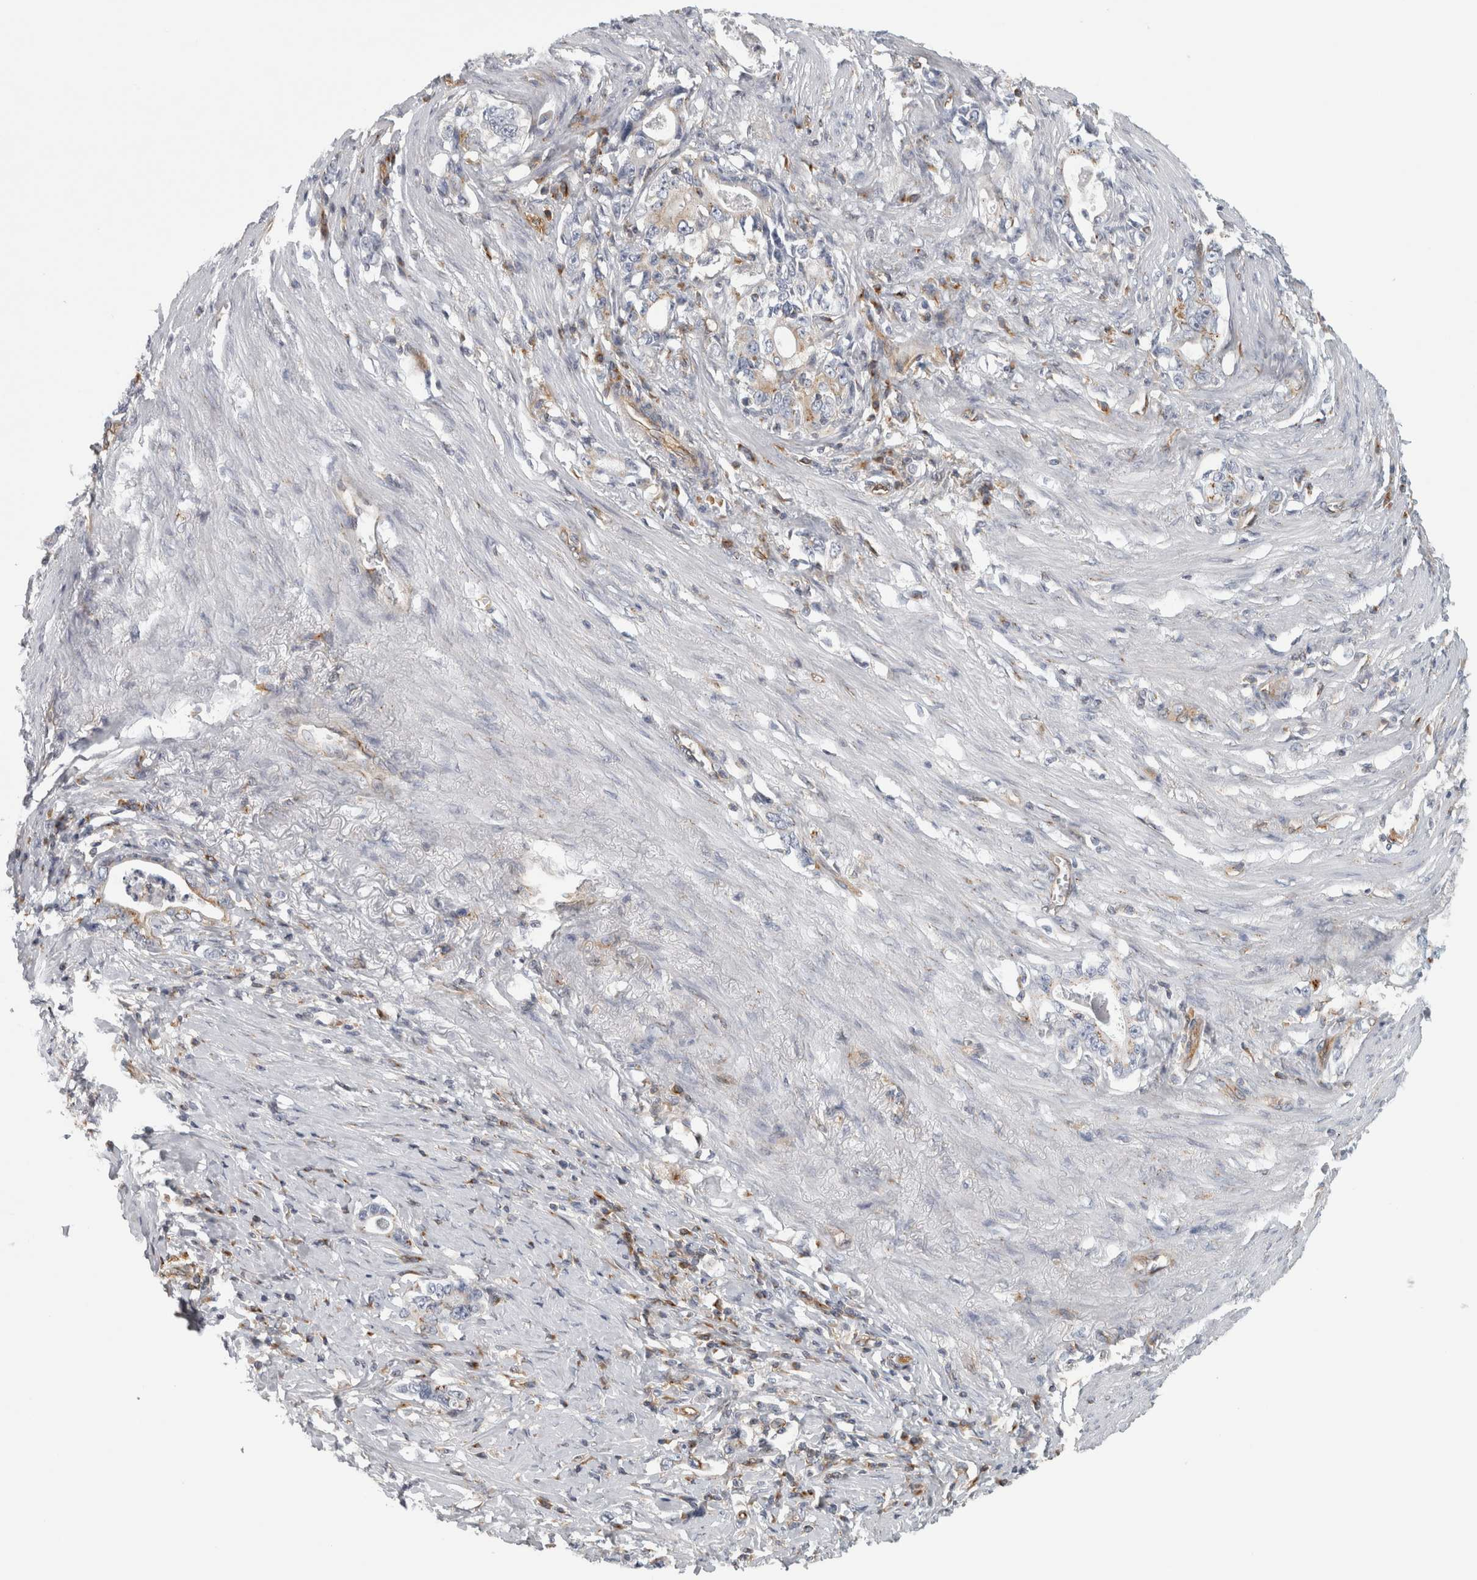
{"staining": {"intensity": "weak", "quantity": "25%-75%", "location": "cytoplasmic/membranous"}, "tissue": "stomach cancer", "cell_type": "Tumor cells", "image_type": "cancer", "snomed": [{"axis": "morphology", "description": "Adenocarcinoma, NOS"}, {"axis": "topography", "description": "Stomach, lower"}], "caption": "This is a micrograph of immunohistochemistry staining of stomach cancer (adenocarcinoma), which shows weak positivity in the cytoplasmic/membranous of tumor cells.", "gene": "PEX6", "patient": {"sex": "female", "age": 72}}